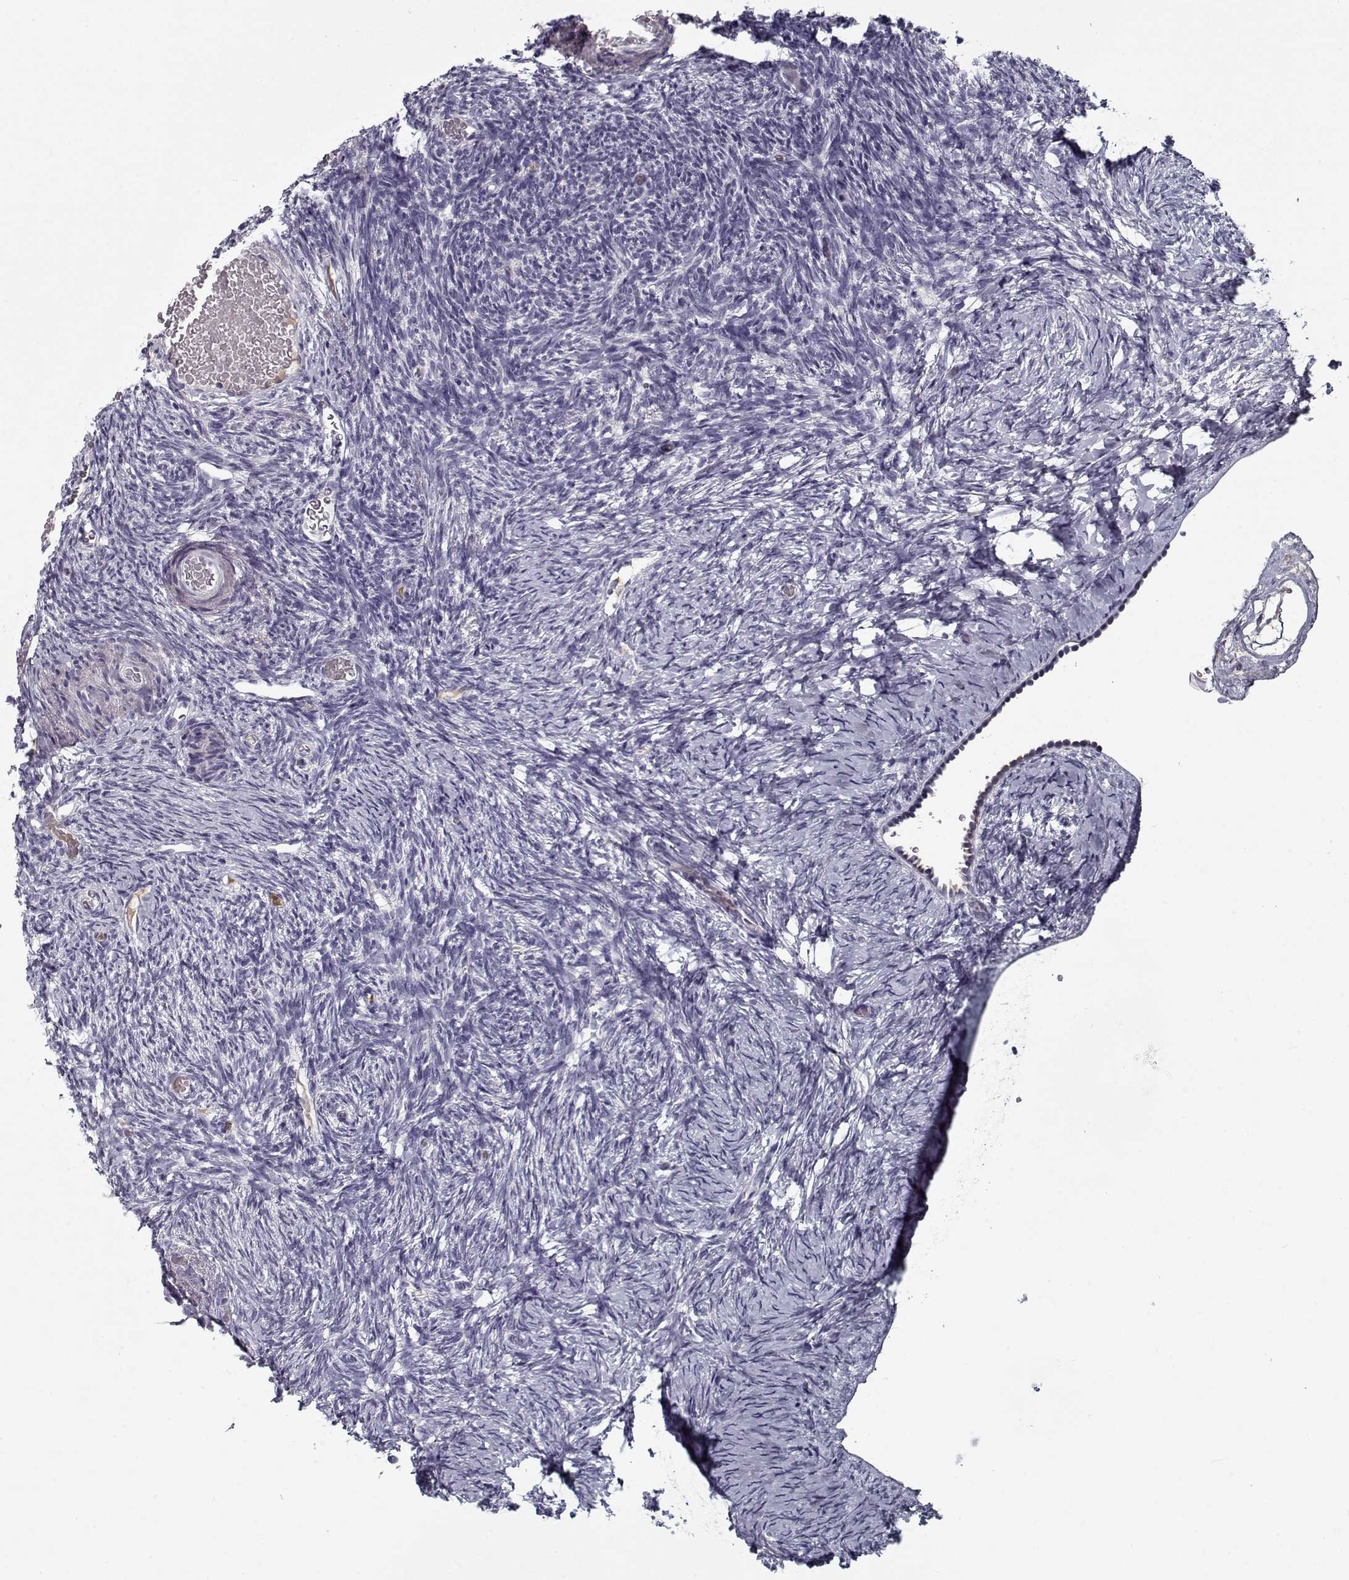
{"staining": {"intensity": "negative", "quantity": "none", "location": "none"}, "tissue": "ovary", "cell_type": "Ovarian stroma cells", "image_type": "normal", "snomed": [{"axis": "morphology", "description": "Normal tissue, NOS"}, {"axis": "topography", "description": "Ovary"}], "caption": "Immunohistochemical staining of benign human ovary demonstrates no significant positivity in ovarian stroma cells. (Immunohistochemistry, brightfield microscopy, high magnification).", "gene": "DDX25", "patient": {"sex": "female", "age": 39}}